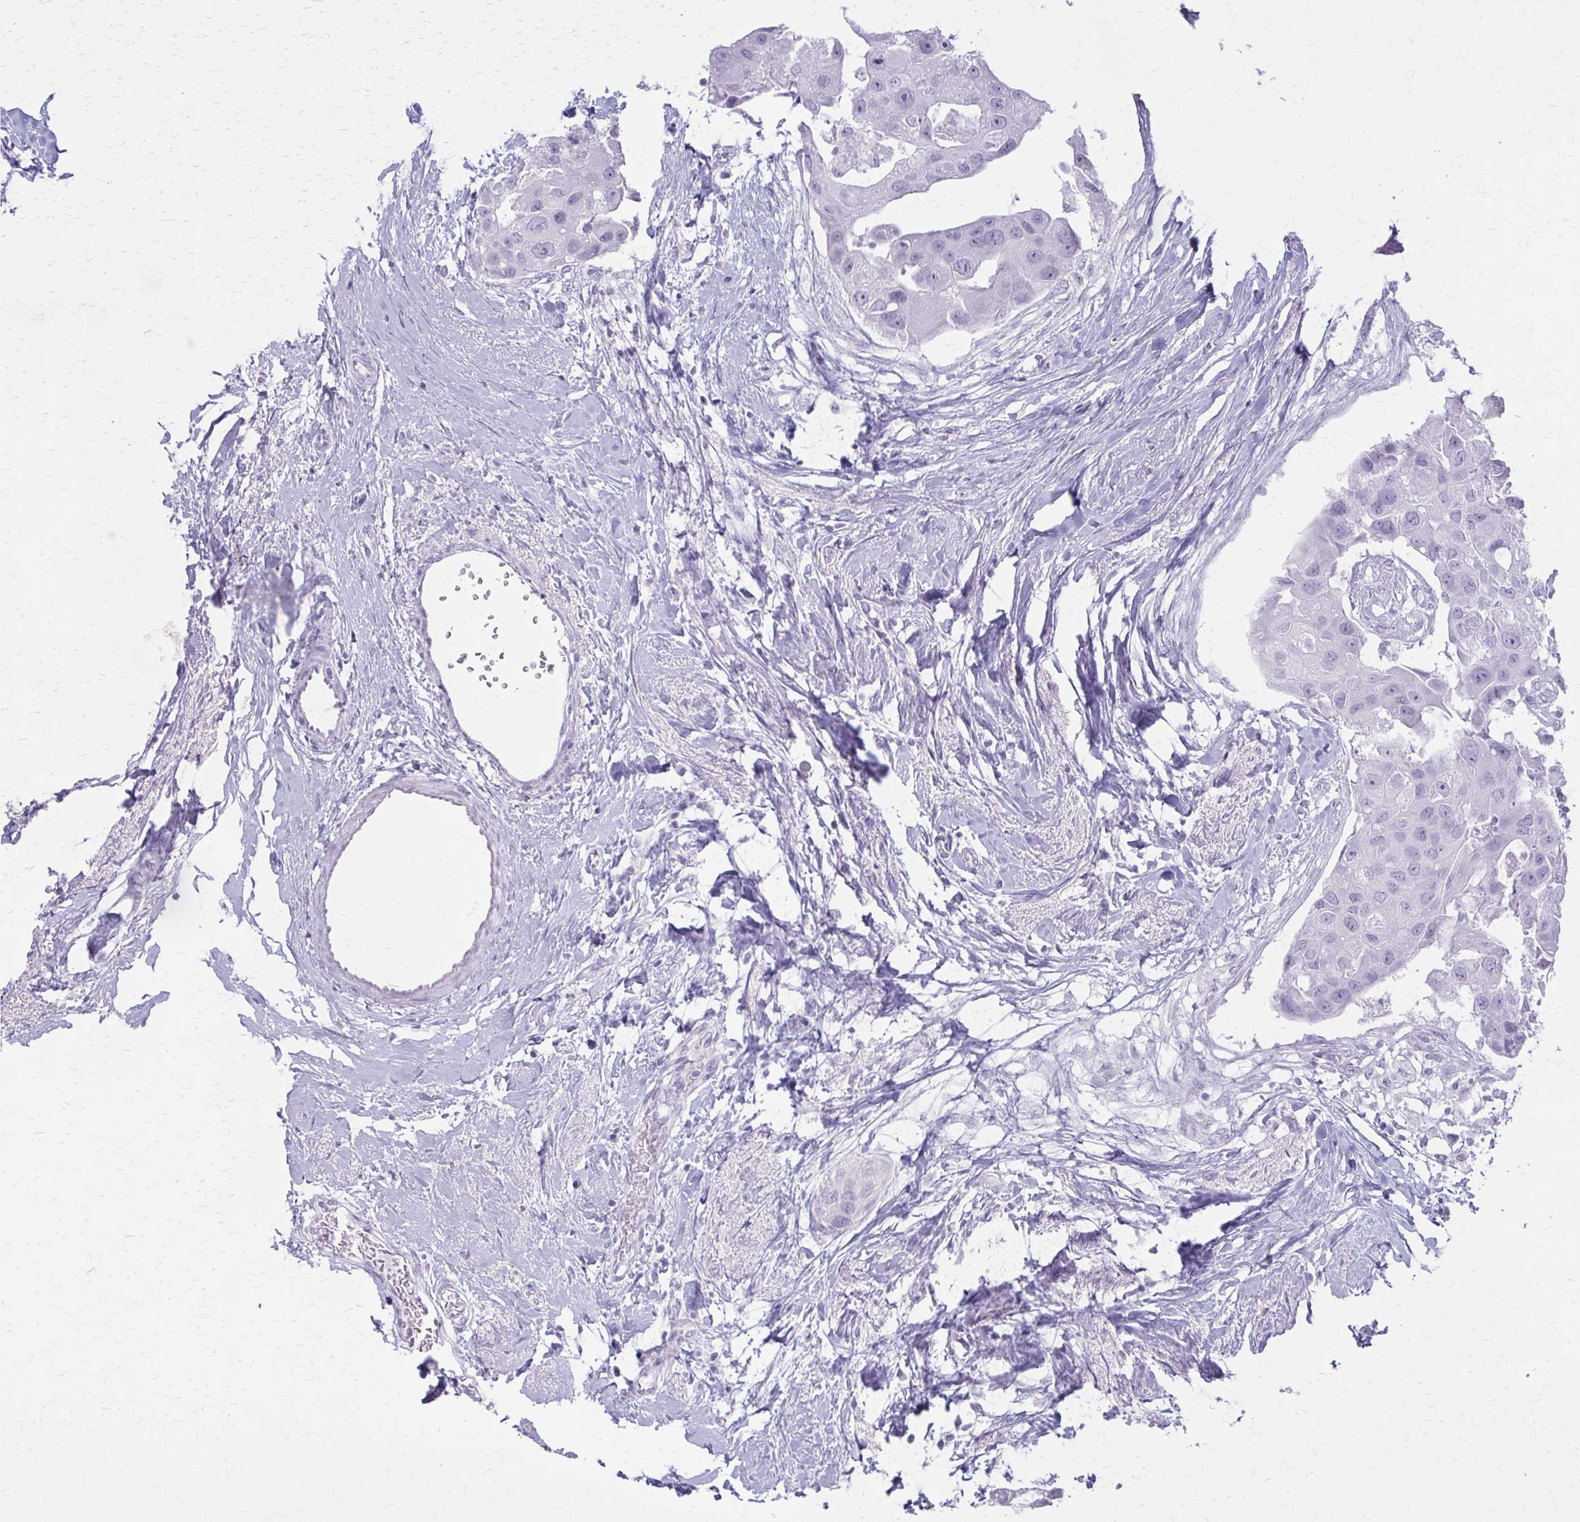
{"staining": {"intensity": "negative", "quantity": "none", "location": "none"}, "tissue": "breast cancer", "cell_type": "Tumor cells", "image_type": "cancer", "snomed": [{"axis": "morphology", "description": "Duct carcinoma"}, {"axis": "topography", "description": "Breast"}], "caption": "IHC image of breast intraductal carcinoma stained for a protein (brown), which demonstrates no positivity in tumor cells.", "gene": "KRT5", "patient": {"sex": "female", "age": 43}}